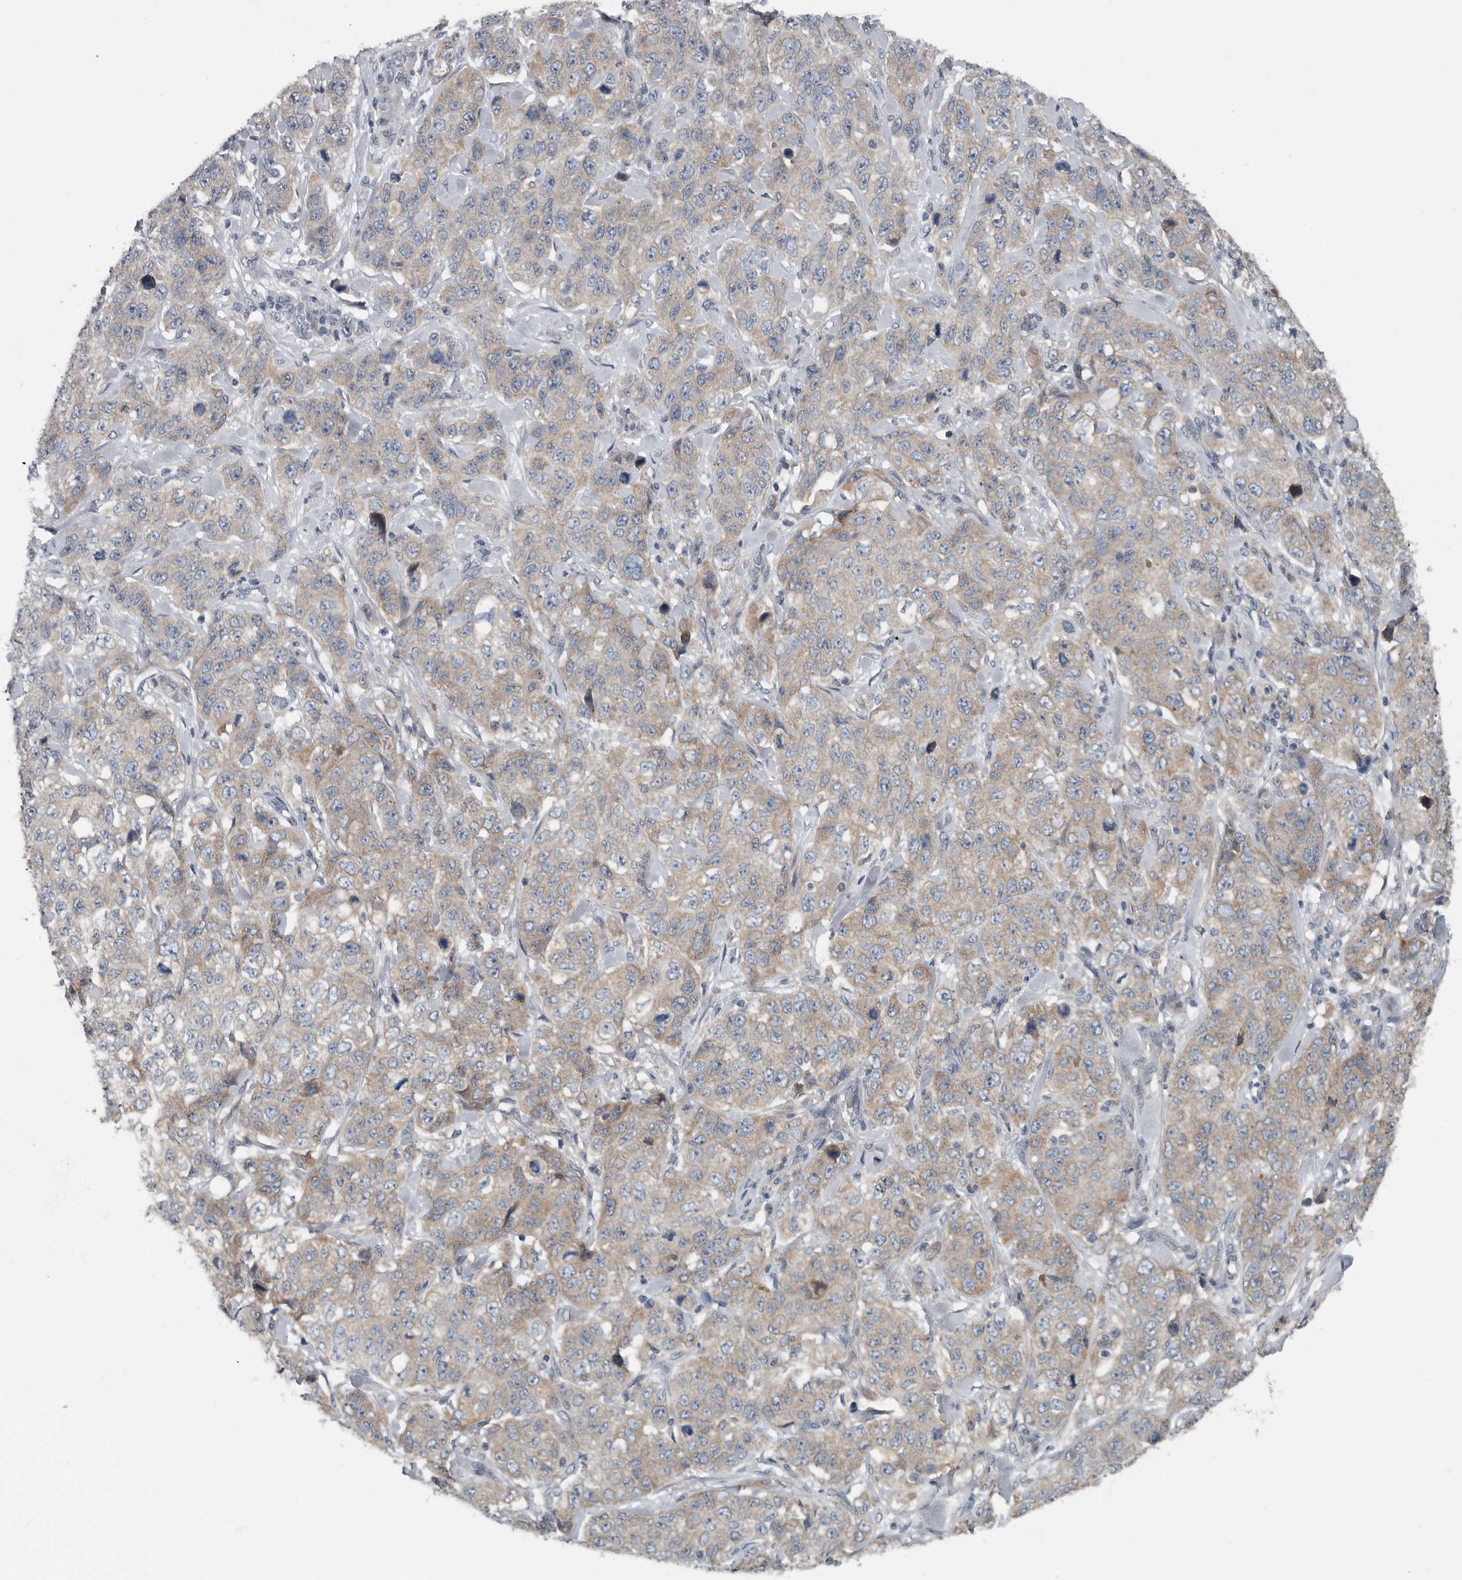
{"staining": {"intensity": "weak", "quantity": "25%-75%", "location": "cytoplasmic/membranous"}, "tissue": "stomach cancer", "cell_type": "Tumor cells", "image_type": "cancer", "snomed": [{"axis": "morphology", "description": "Adenocarcinoma, NOS"}, {"axis": "topography", "description": "Stomach"}], "caption": "This image demonstrates immunohistochemistry staining of human stomach adenocarcinoma, with low weak cytoplasmic/membranous expression in approximately 25%-75% of tumor cells.", "gene": "TMEM199", "patient": {"sex": "male", "age": 48}}